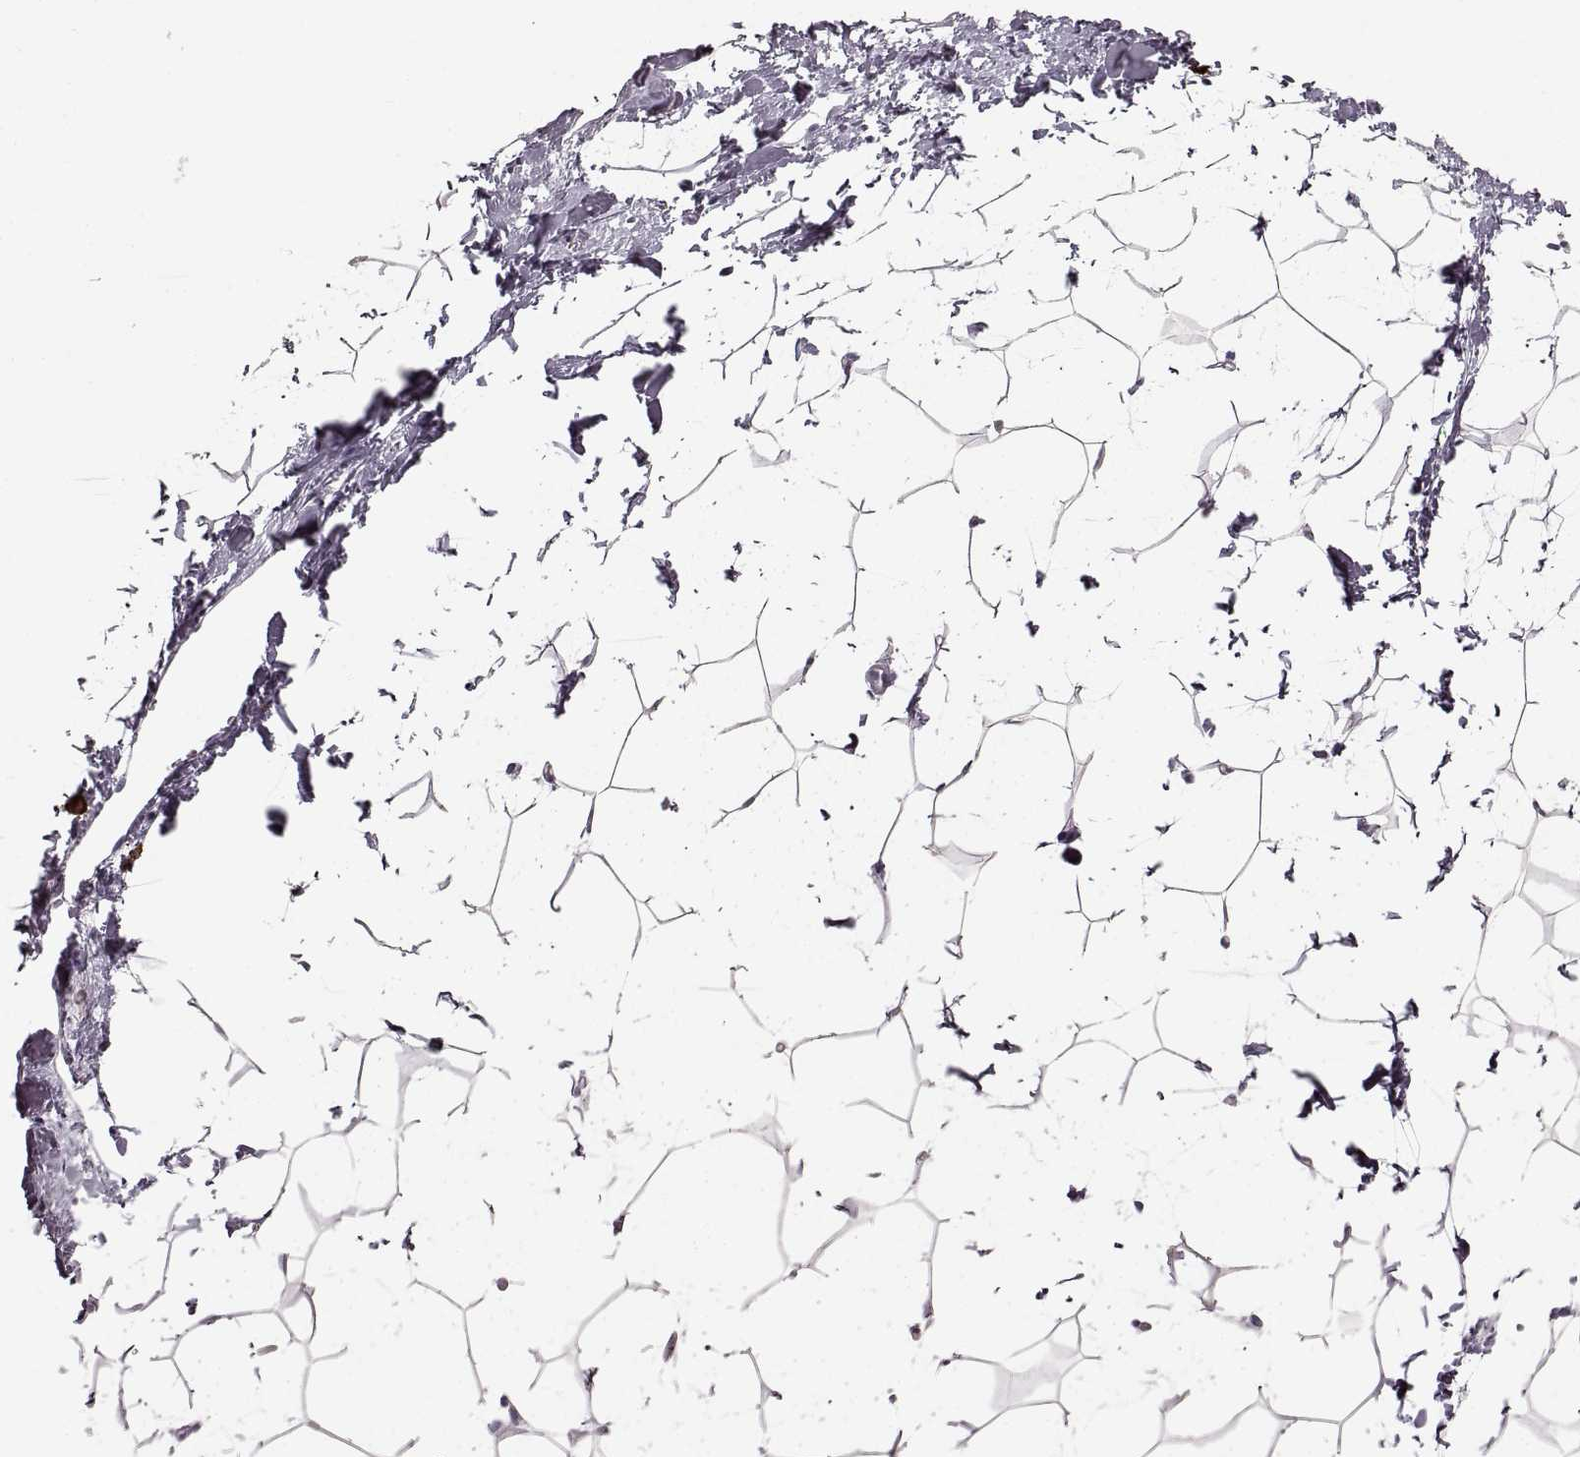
{"staining": {"intensity": "negative", "quantity": "none", "location": "none"}, "tissue": "breast", "cell_type": "Adipocytes", "image_type": "normal", "snomed": [{"axis": "morphology", "description": "Normal tissue, NOS"}, {"axis": "topography", "description": "Breast"}], "caption": "A histopathology image of breast stained for a protein displays no brown staining in adipocytes. The staining is performed using DAB brown chromogen with nuclei counter-stained in using hematoxylin.", "gene": "CNTN1", "patient": {"sex": "female", "age": 32}}